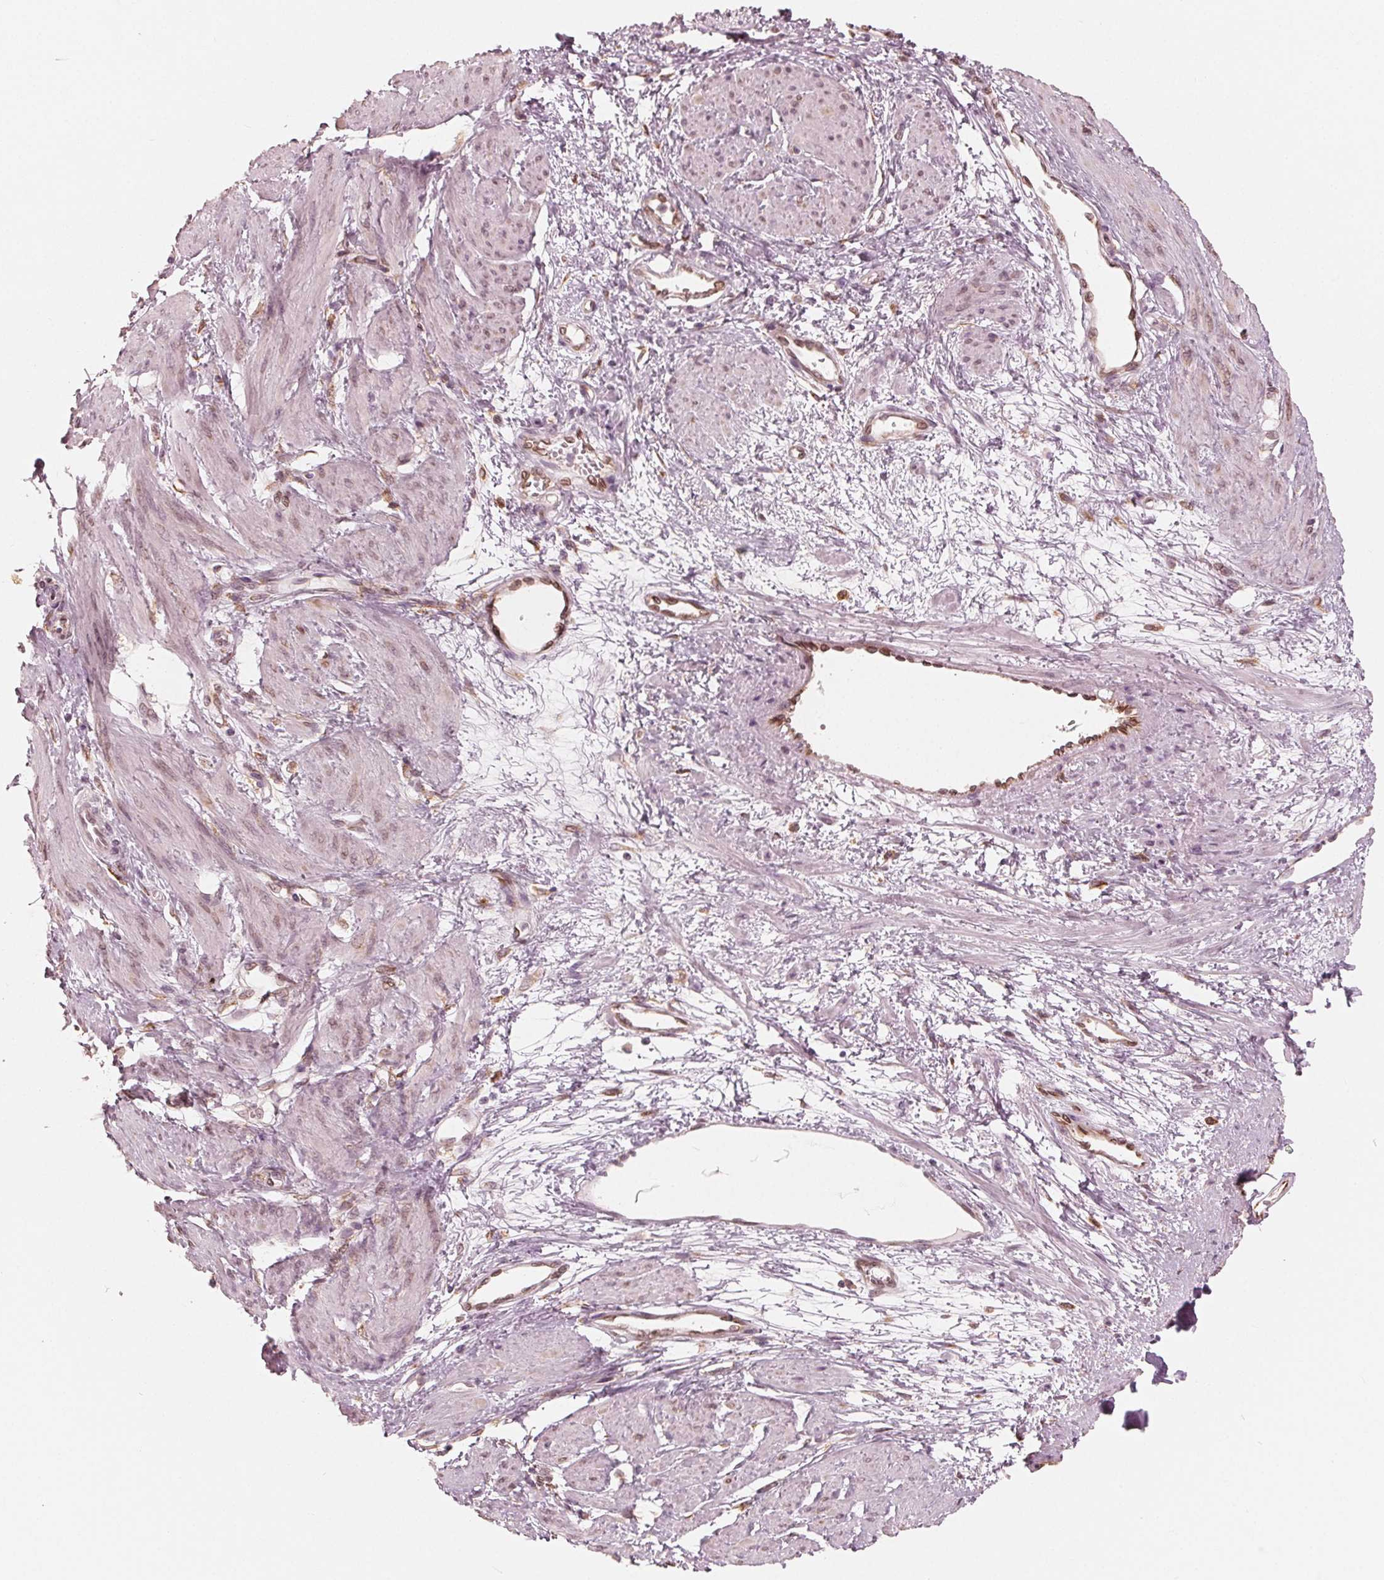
{"staining": {"intensity": "weak", "quantity": "25%-75%", "location": "cytoplasmic/membranous,nuclear"}, "tissue": "smooth muscle", "cell_type": "Smooth muscle cells", "image_type": "normal", "snomed": [{"axis": "morphology", "description": "Normal tissue, NOS"}, {"axis": "topography", "description": "Smooth muscle"}, {"axis": "topography", "description": "Uterus"}], "caption": "There is low levels of weak cytoplasmic/membranous,nuclear staining in smooth muscle cells of benign smooth muscle, as demonstrated by immunohistochemical staining (brown color).", "gene": "IKBIP", "patient": {"sex": "female", "age": 39}}